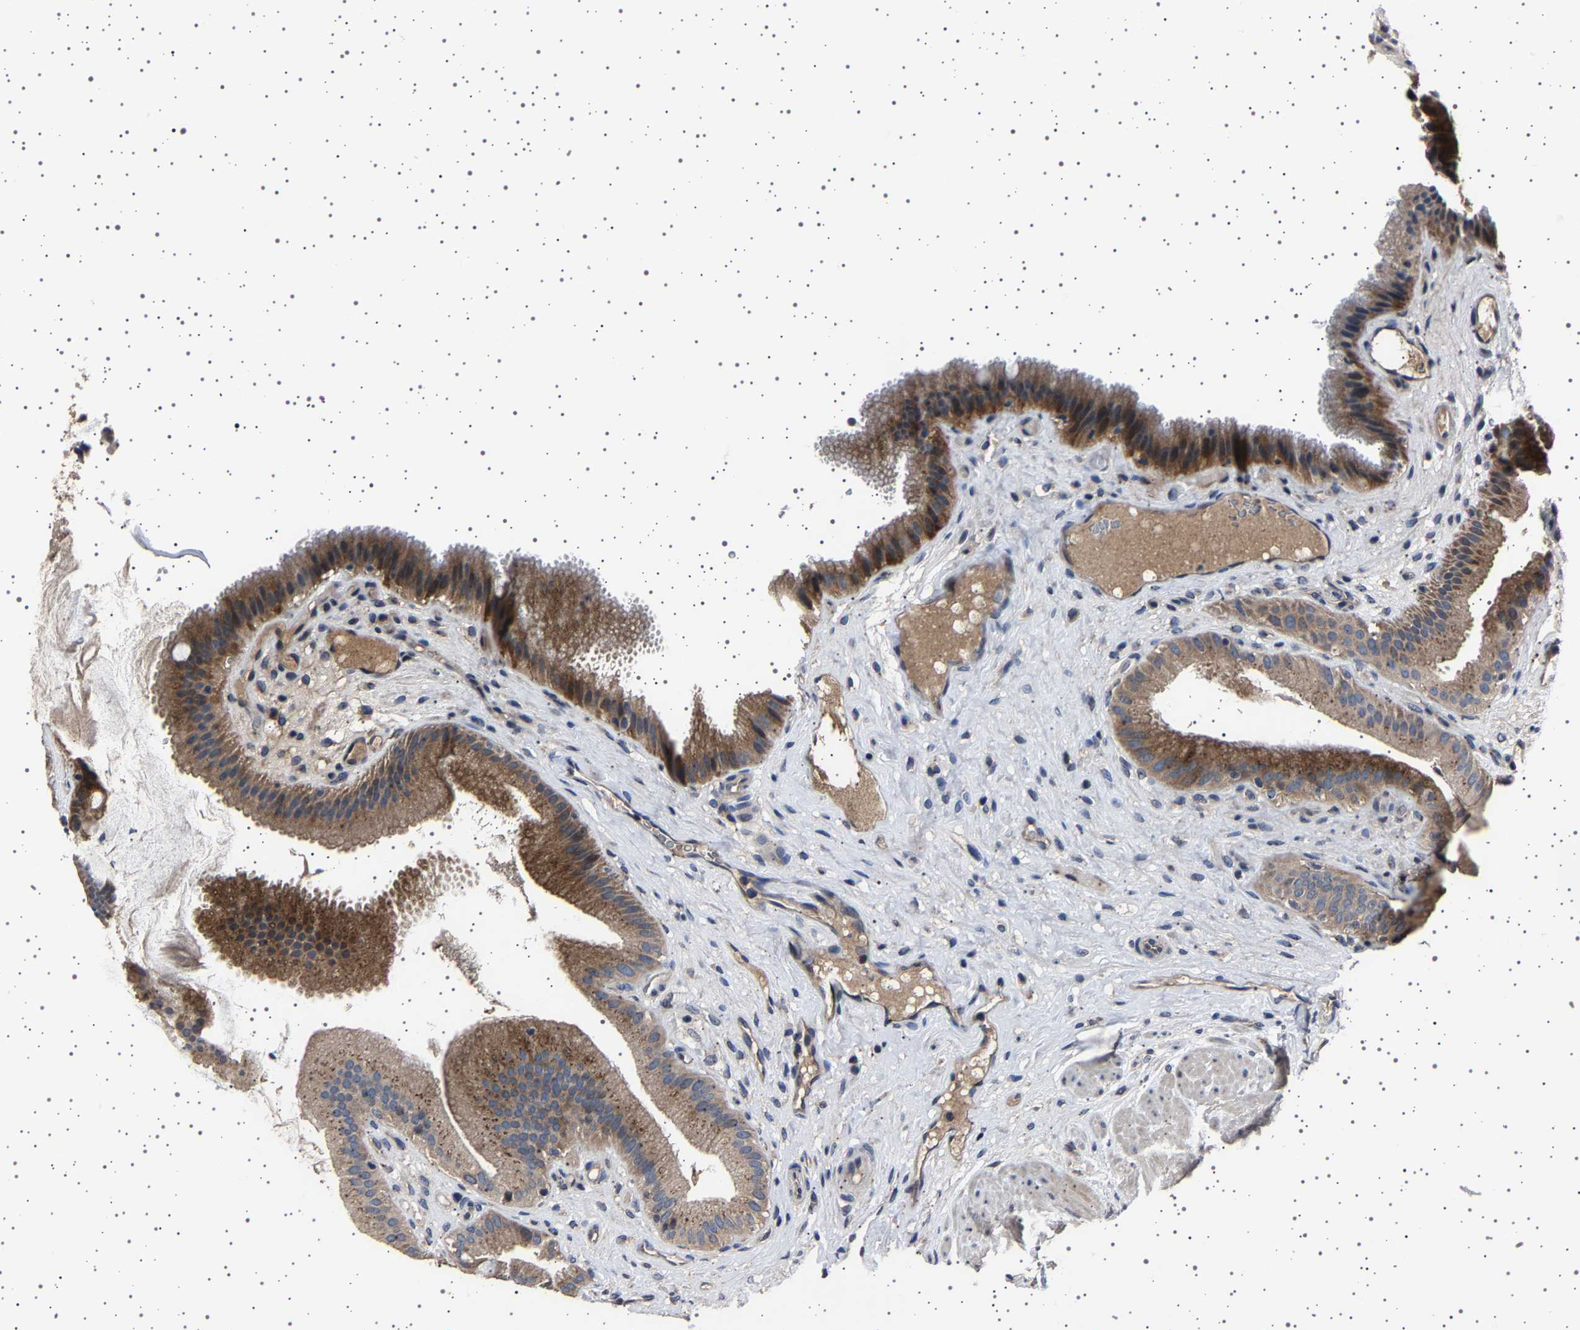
{"staining": {"intensity": "moderate", "quantity": ">75%", "location": "cytoplasmic/membranous"}, "tissue": "gallbladder", "cell_type": "Glandular cells", "image_type": "normal", "snomed": [{"axis": "morphology", "description": "Normal tissue, NOS"}, {"axis": "topography", "description": "Gallbladder"}], "caption": "An image of gallbladder stained for a protein reveals moderate cytoplasmic/membranous brown staining in glandular cells.", "gene": "NCKAP1", "patient": {"sex": "male", "age": 49}}